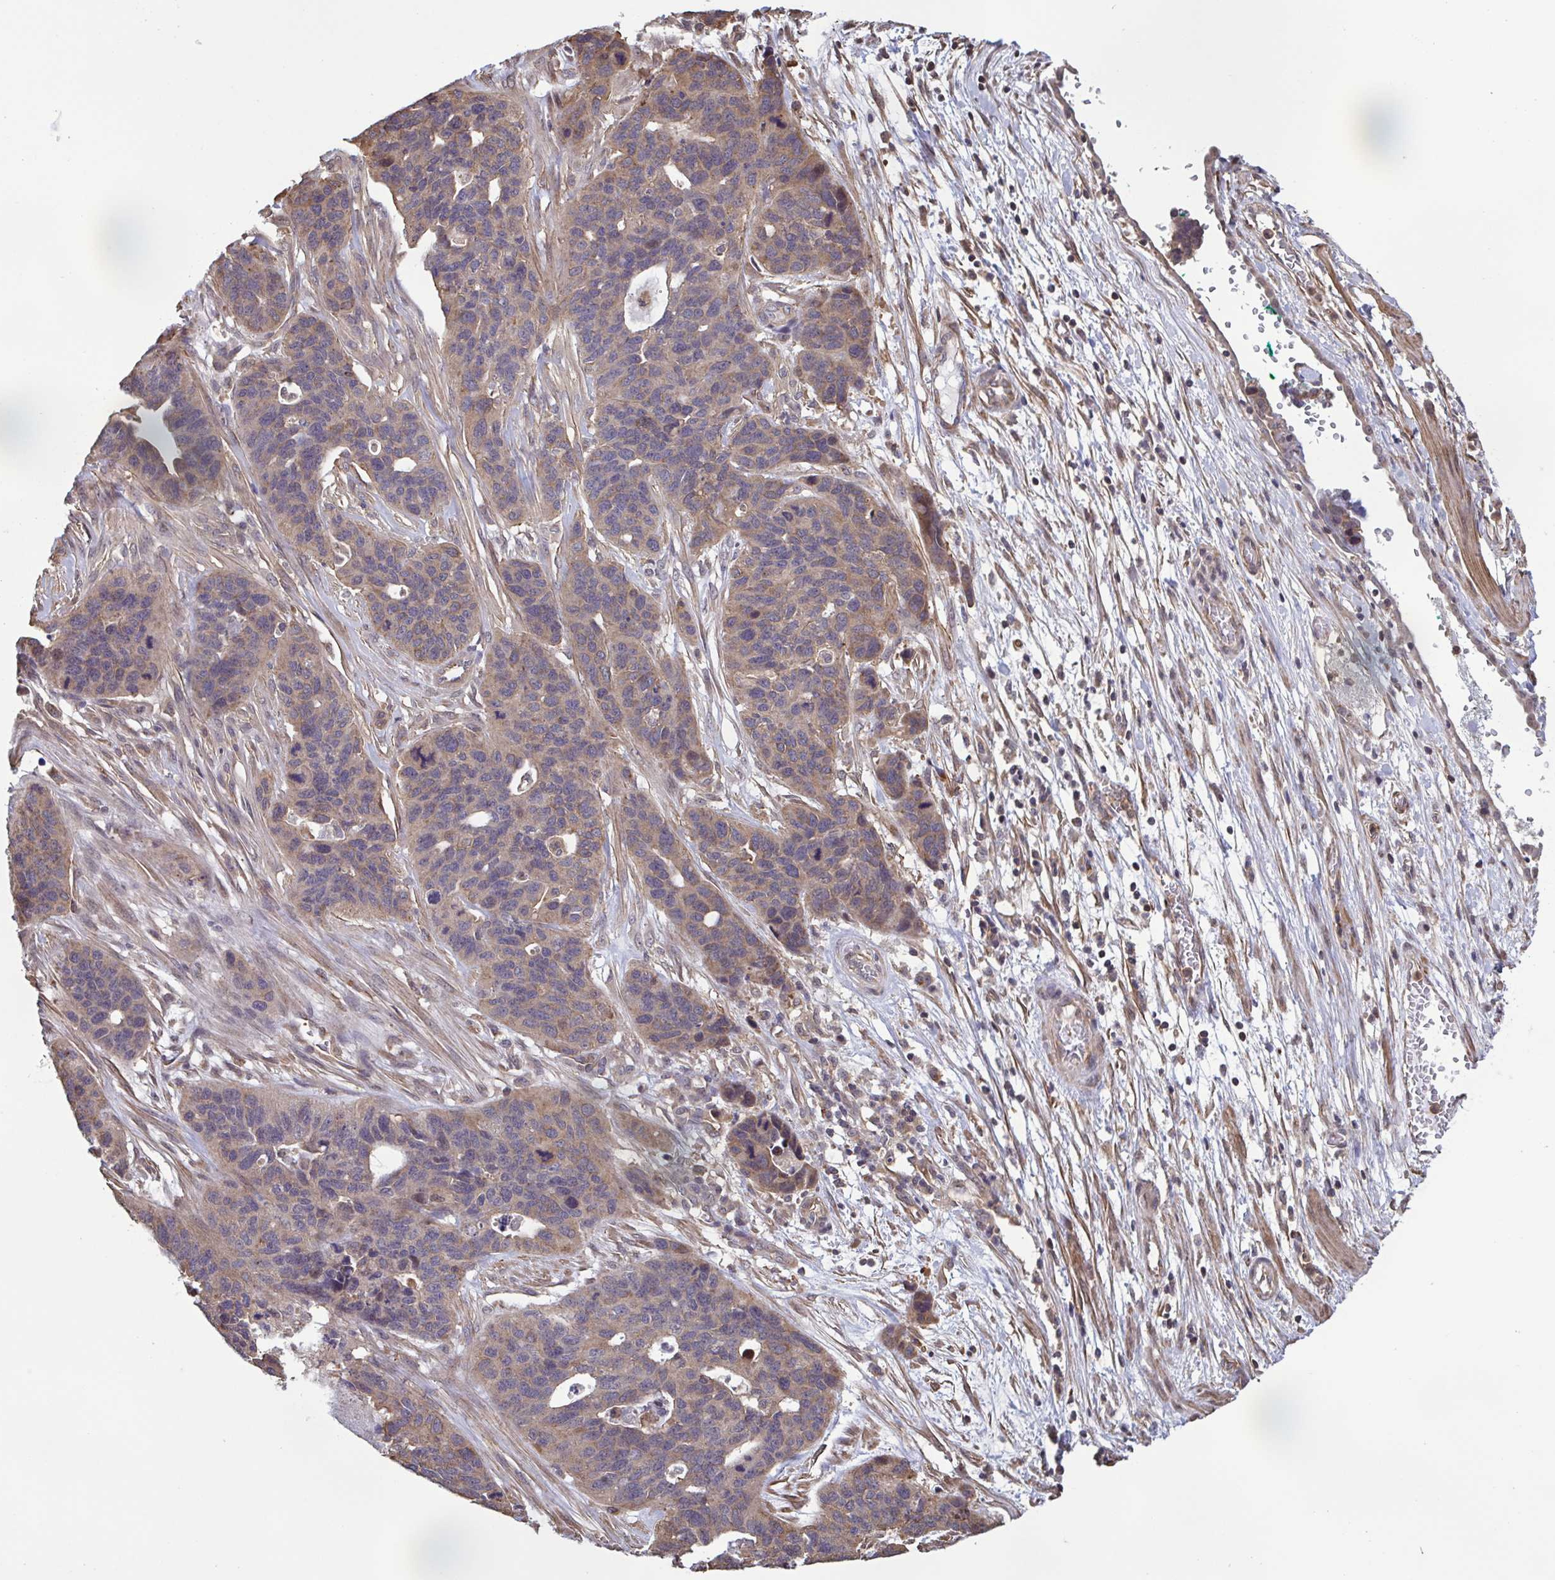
{"staining": {"intensity": "weak", "quantity": "25%-75%", "location": "cytoplasmic/membranous"}, "tissue": "ovarian cancer", "cell_type": "Tumor cells", "image_type": "cancer", "snomed": [{"axis": "morphology", "description": "Cystadenocarcinoma, serous, NOS"}, {"axis": "topography", "description": "Ovary"}], "caption": "High-power microscopy captured an immunohistochemistry (IHC) histopathology image of ovarian cancer (serous cystadenocarcinoma), revealing weak cytoplasmic/membranous staining in approximately 25%-75% of tumor cells. (Stains: DAB (3,3'-diaminobenzidine) in brown, nuclei in blue, Microscopy: brightfield microscopy at high magnification).", "gene": "ZNF200", "patient": {"sex": "female", "age": 64}}